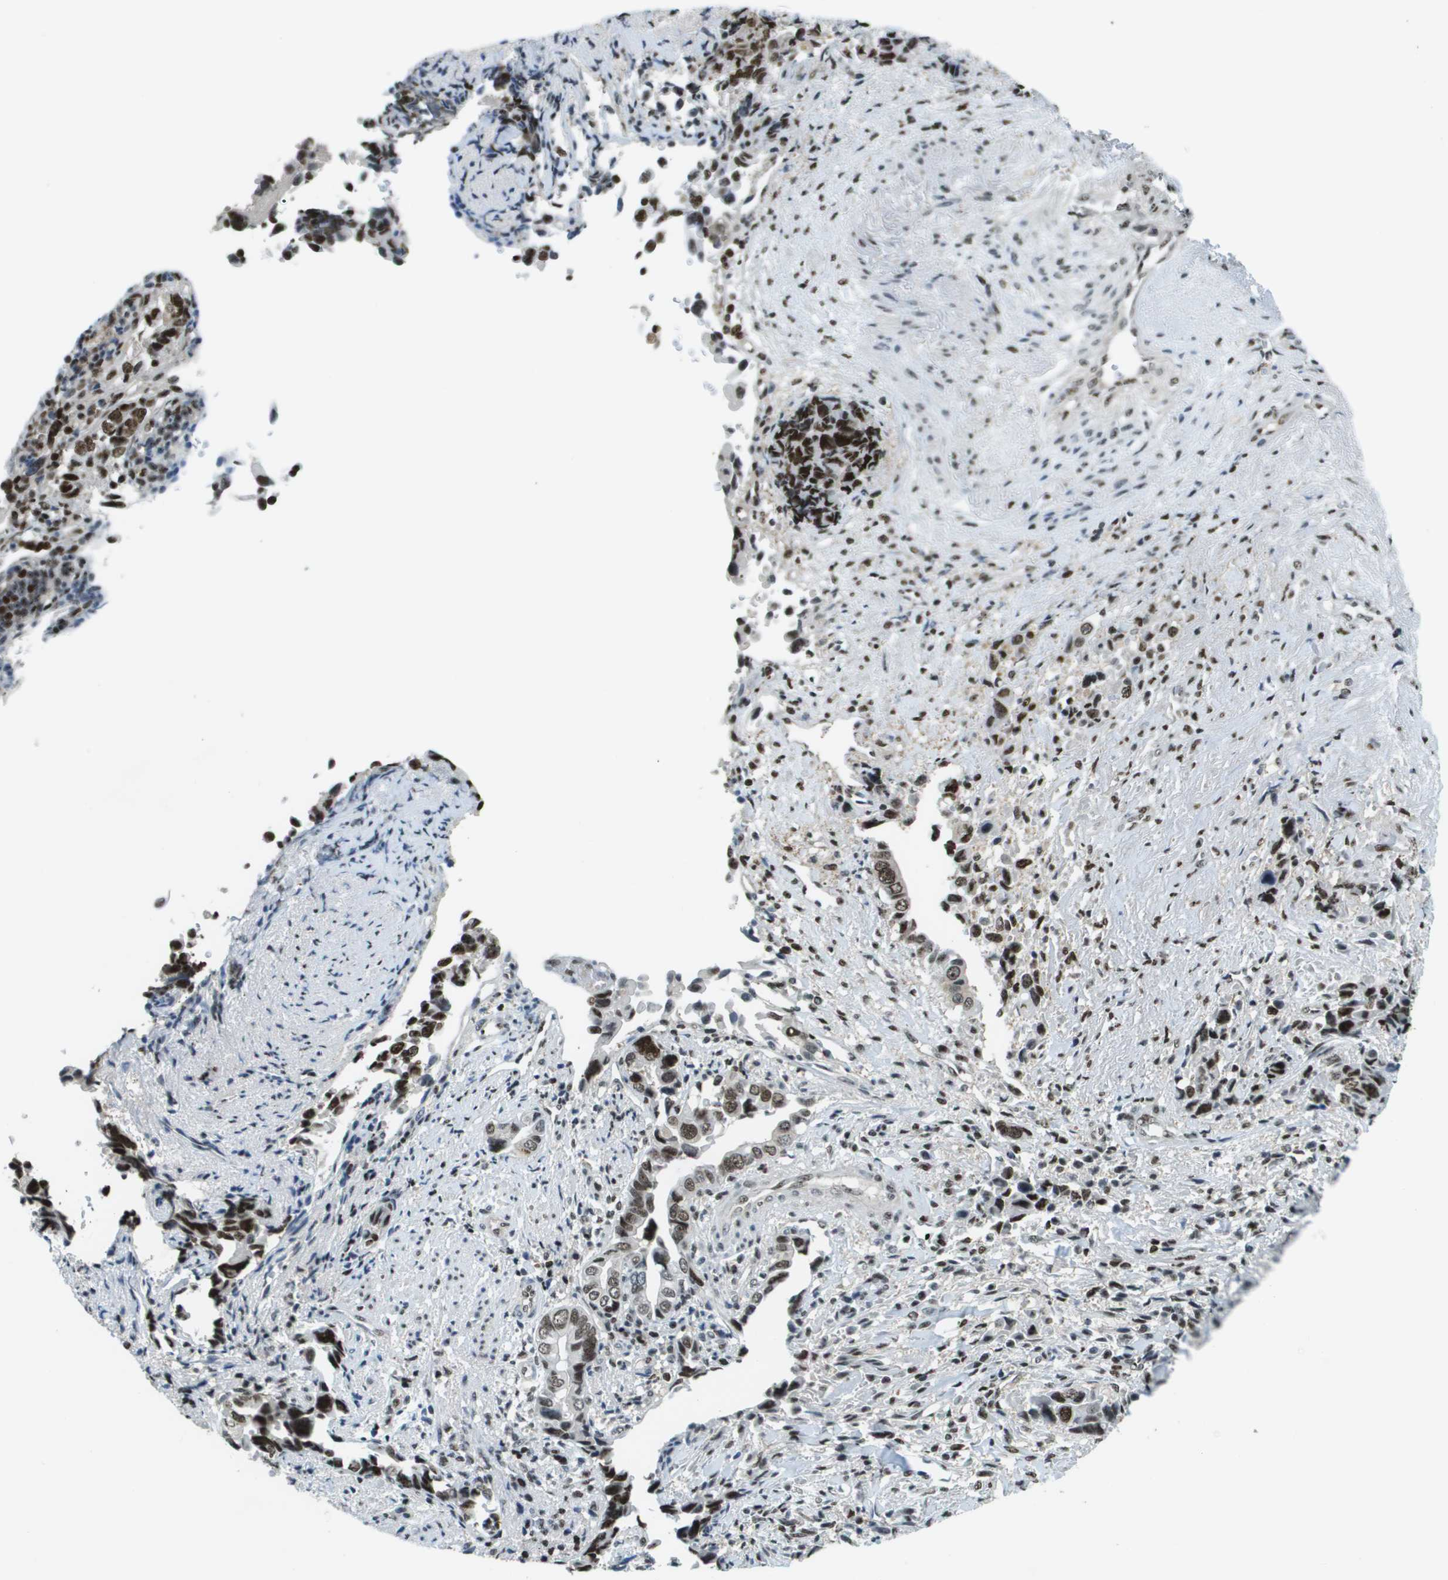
{"staining": {"intensity": "strong", "quantity": ">75%", "location": "nuclear"}, "tissue": "liver cancer", "cell_type": "Tumor cells", "image_type": "cancer", "snomed": [{"axis": "morphology", "description": "Cholangiocarcinoma"}, {"axis": "topography", "description": "Liver"}], "caption": "Brown immunohistochemical staining in human liver cancer (cholangiocarcinoma) exhibits strong nuclear staining in about >75% of tumor cells.", "gene": "SP100", "patient": {"sex": "female", "age": 79}}